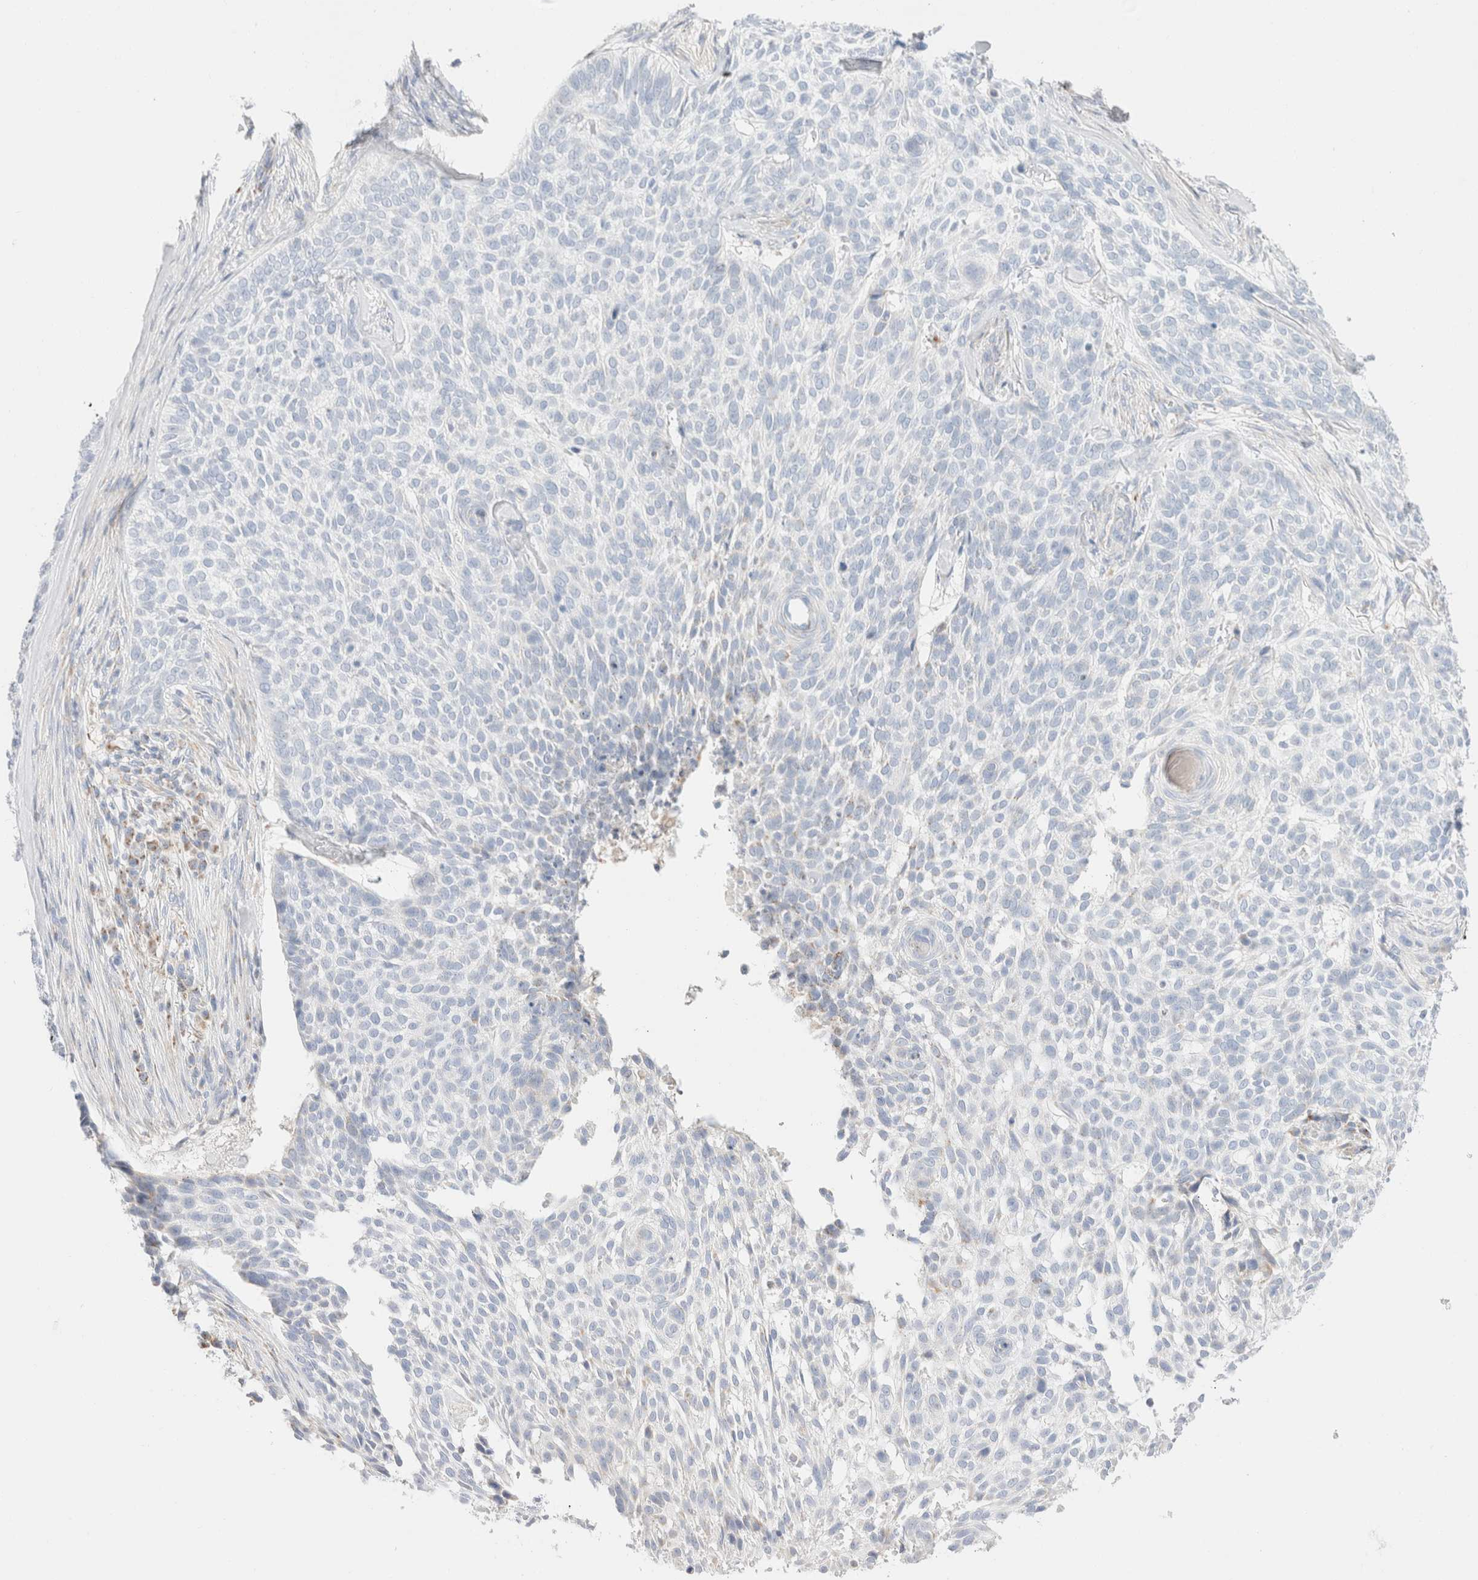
{"staining": {"intensity": "negative", "quantity": "none", "location": "none"}, "tissue": "skin cancer", "cell_type": "Tumor cells", "image_type": "cancer", "snomed": [{"axis": "morphology", "description": "Basal cell carcinoma"}, {"axis": "topography", "description": "Skin"}], "caption": "This is an IHC histopathology image of human skin cancer. There is no expression in tumor cells.", "gene": "ATP6V1C1", "patient": {"sex": "female", "age": 64}}